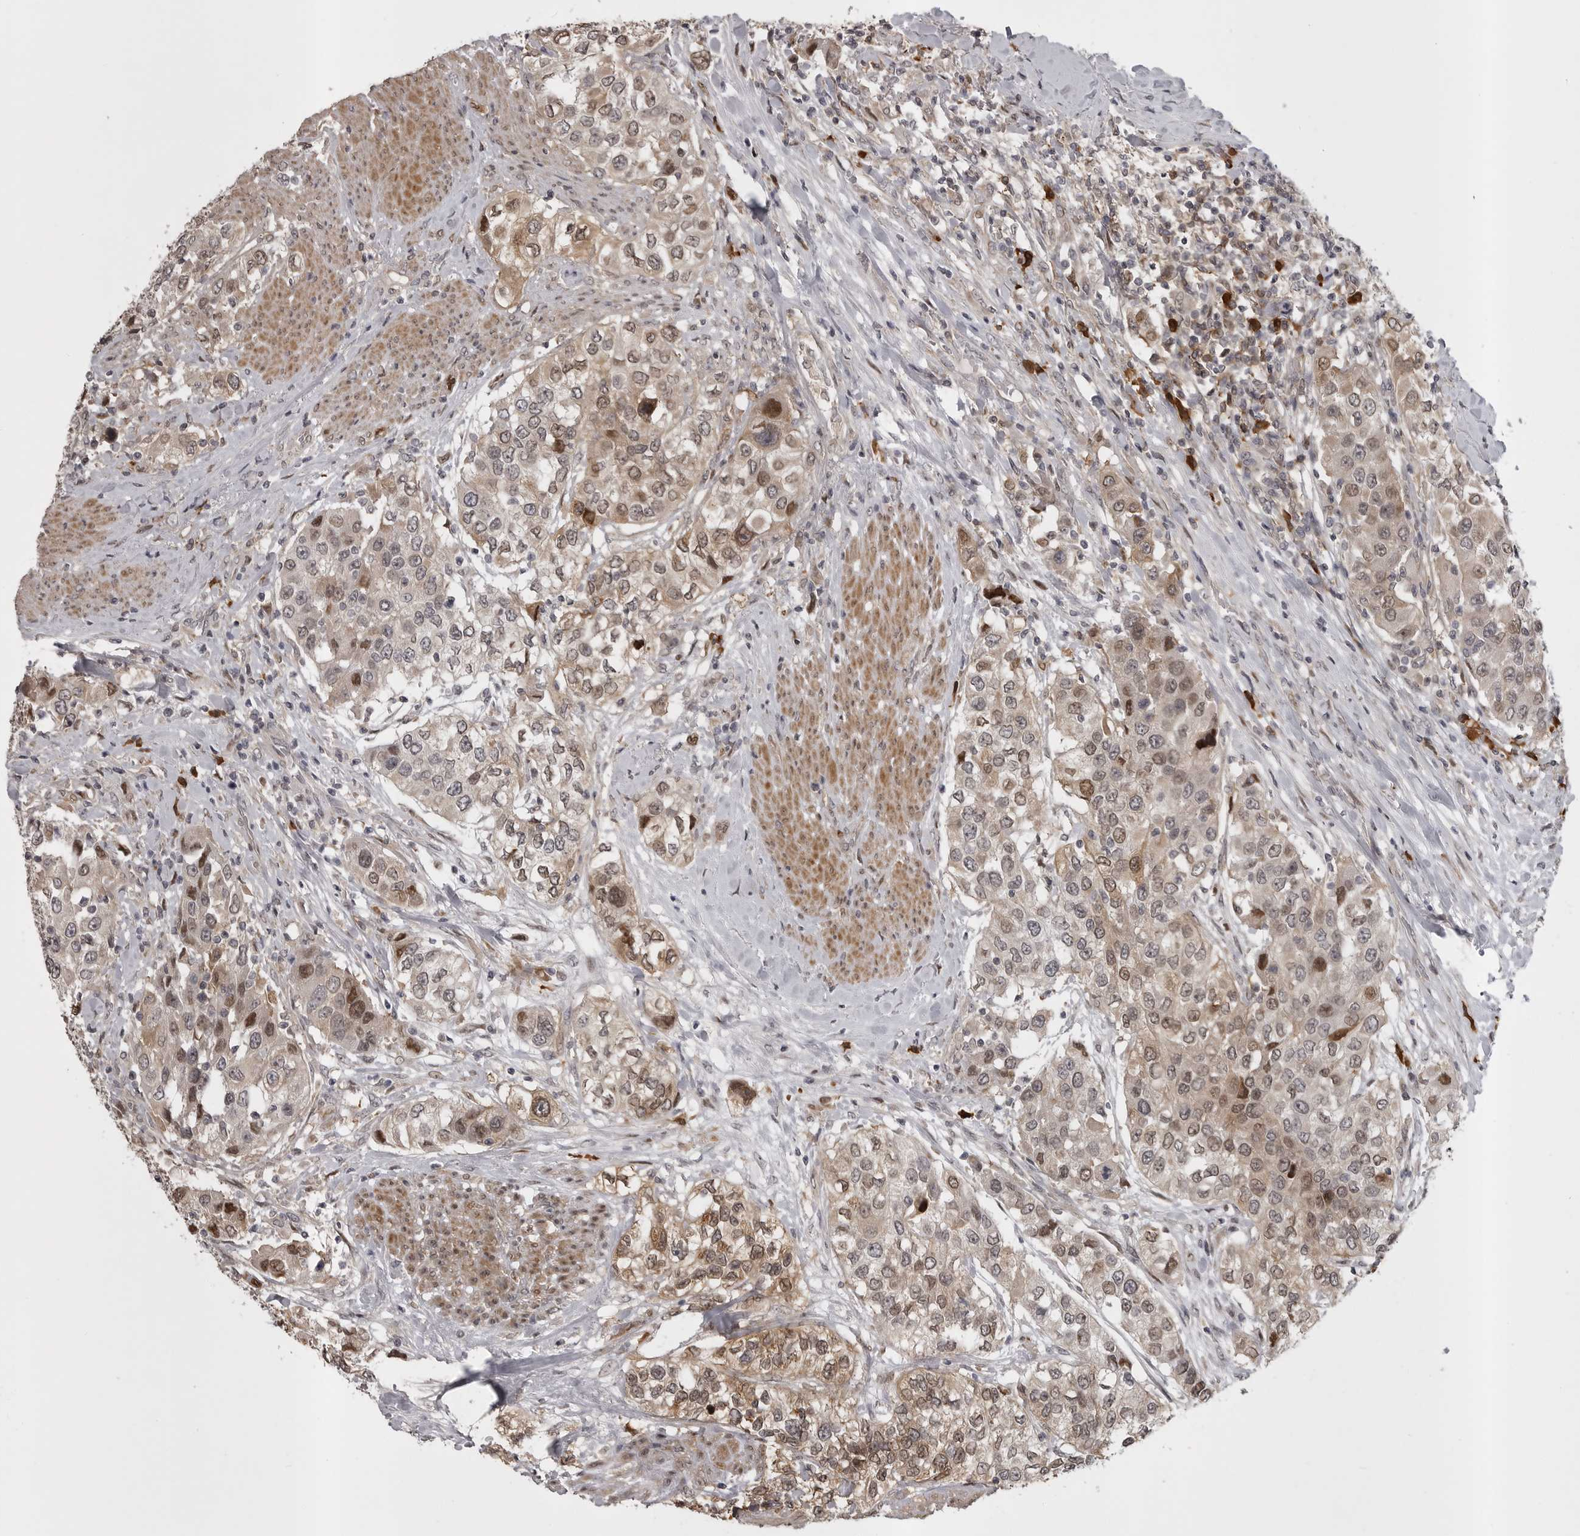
{"staining": {"intensity": "weak", "quantity": ">75%", "location": "cytoplasmic/membranous,nuclear"}, "tissue": "urothelial cancer", "cell_type": "Tumor cells", "image_type": "cancer", "snomed": [{"axis": "morphology", "description": "Urothelial carcinoma, High grade"}, {"axis": "topography", "description": "Urinary bladder"}], "caption": "DAB (3,3'-diaminobenzidine) immunohistochemical staining of human urothelial carcinoma (high-grade) shows weak cytoplasmic/membranous and nuclear protein staining in about >75% of tumor cells.", "gene": "SNX16", "patient": {"sex": "female", "age": 80}}